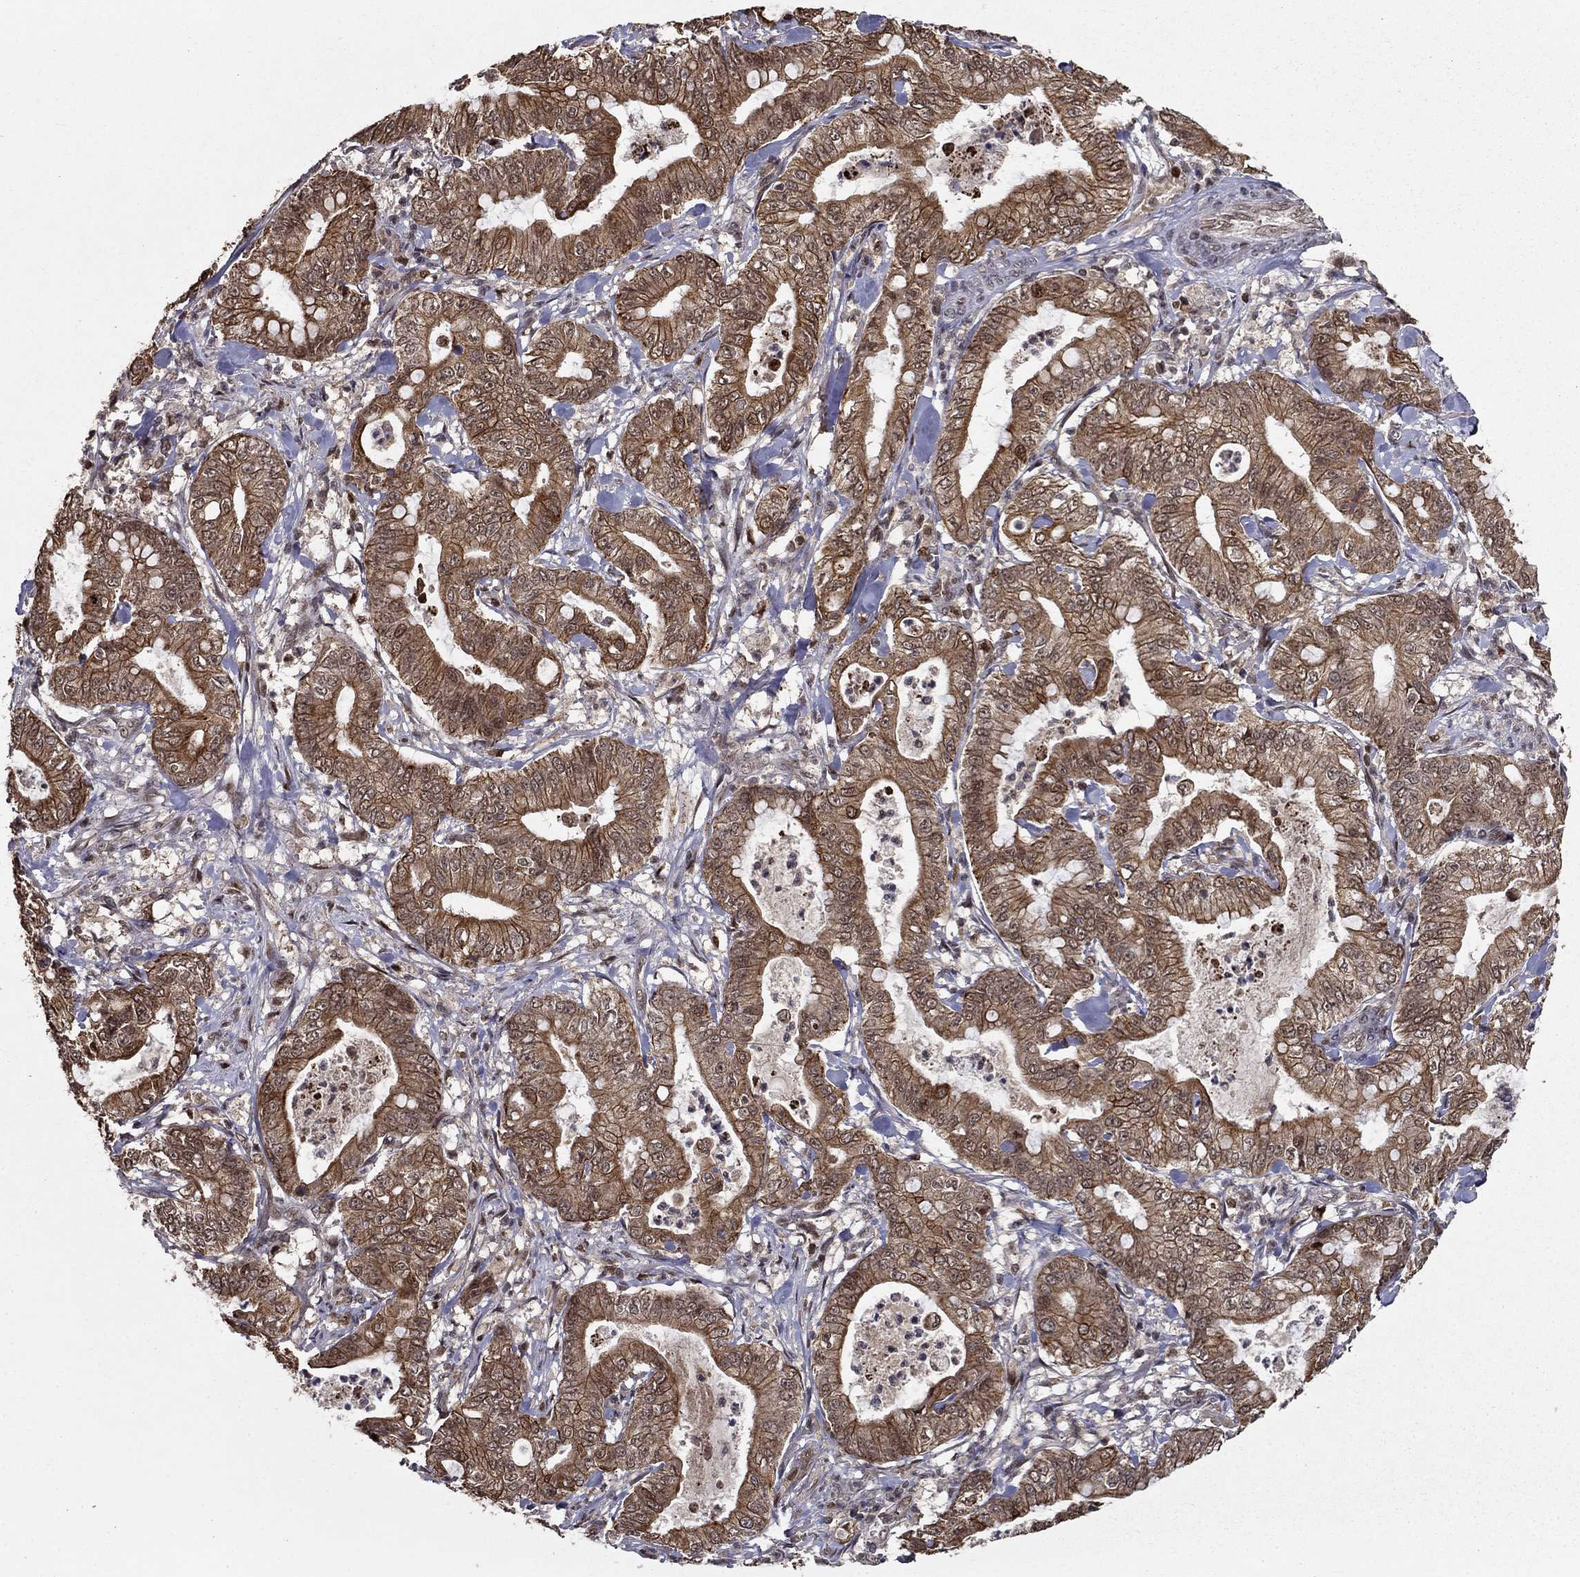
{"staining": {"intensity": "moderate", "quantity": ">75%", "location": "cytoplasmic/membranous"}, "tissue": "pancreatic cancer", "cell_type": "Tumor cells", "image_type": "cancer", "snomed": [{"axis": "morphology", "description": "Adenocarcinoma, NOS"}, {"axis": "topography", "description": "Pancreas"}], "caption": "There is medium levels of moderate cytoplasmic/membranous staining in tumor cells of adenocarcinoma (pancreatic), as demonstrated by immunohistochemical staining (brown color).", "gene": "CDCA7L", "patient": {"sex": "male", "age": 71}}